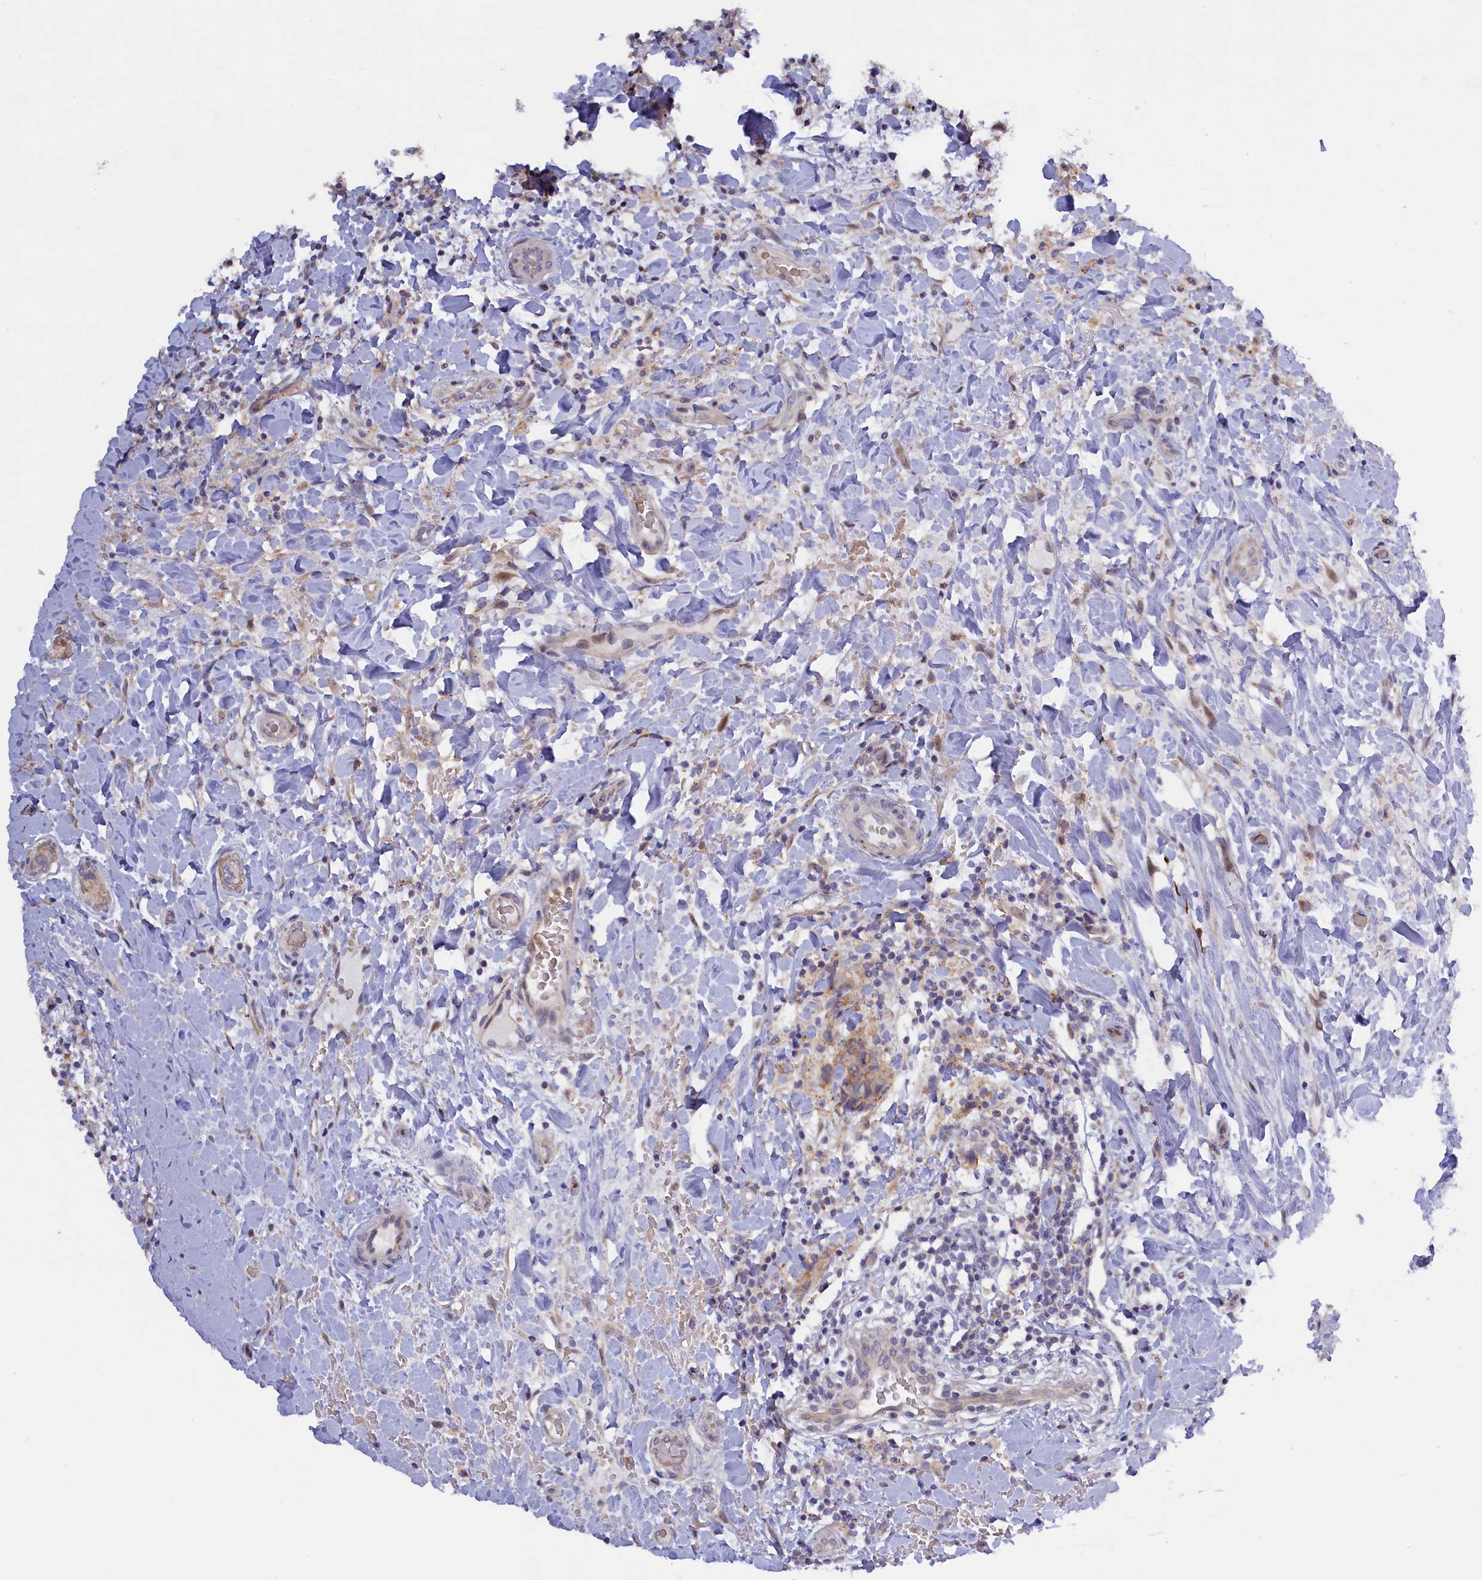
{"staining": {"intensity": "moderate", "quantity": "25%-75%", "location": "cytoplasmic/membranous"}, "tissue": "breast cancer", "cell_type": "Tumor cells", "image_type": "cancer", "snomed": [{"axis": "morphology", "description": "Normal tissue, NOS"}, {"axis": "morphology", "description": "Duct carcinoma"}, {"axis": "topography", "description": "Breast"}], "caption": "A high-resolution photomicrograph shows IHC staining of infiltrating ductal carcinoma (breast), which shows moderate cytoplasmic/membranous expression in about 25%-75% of tumor cells.", "gene": "HYKK", "patient": {"sex": "female", "age": 62}}